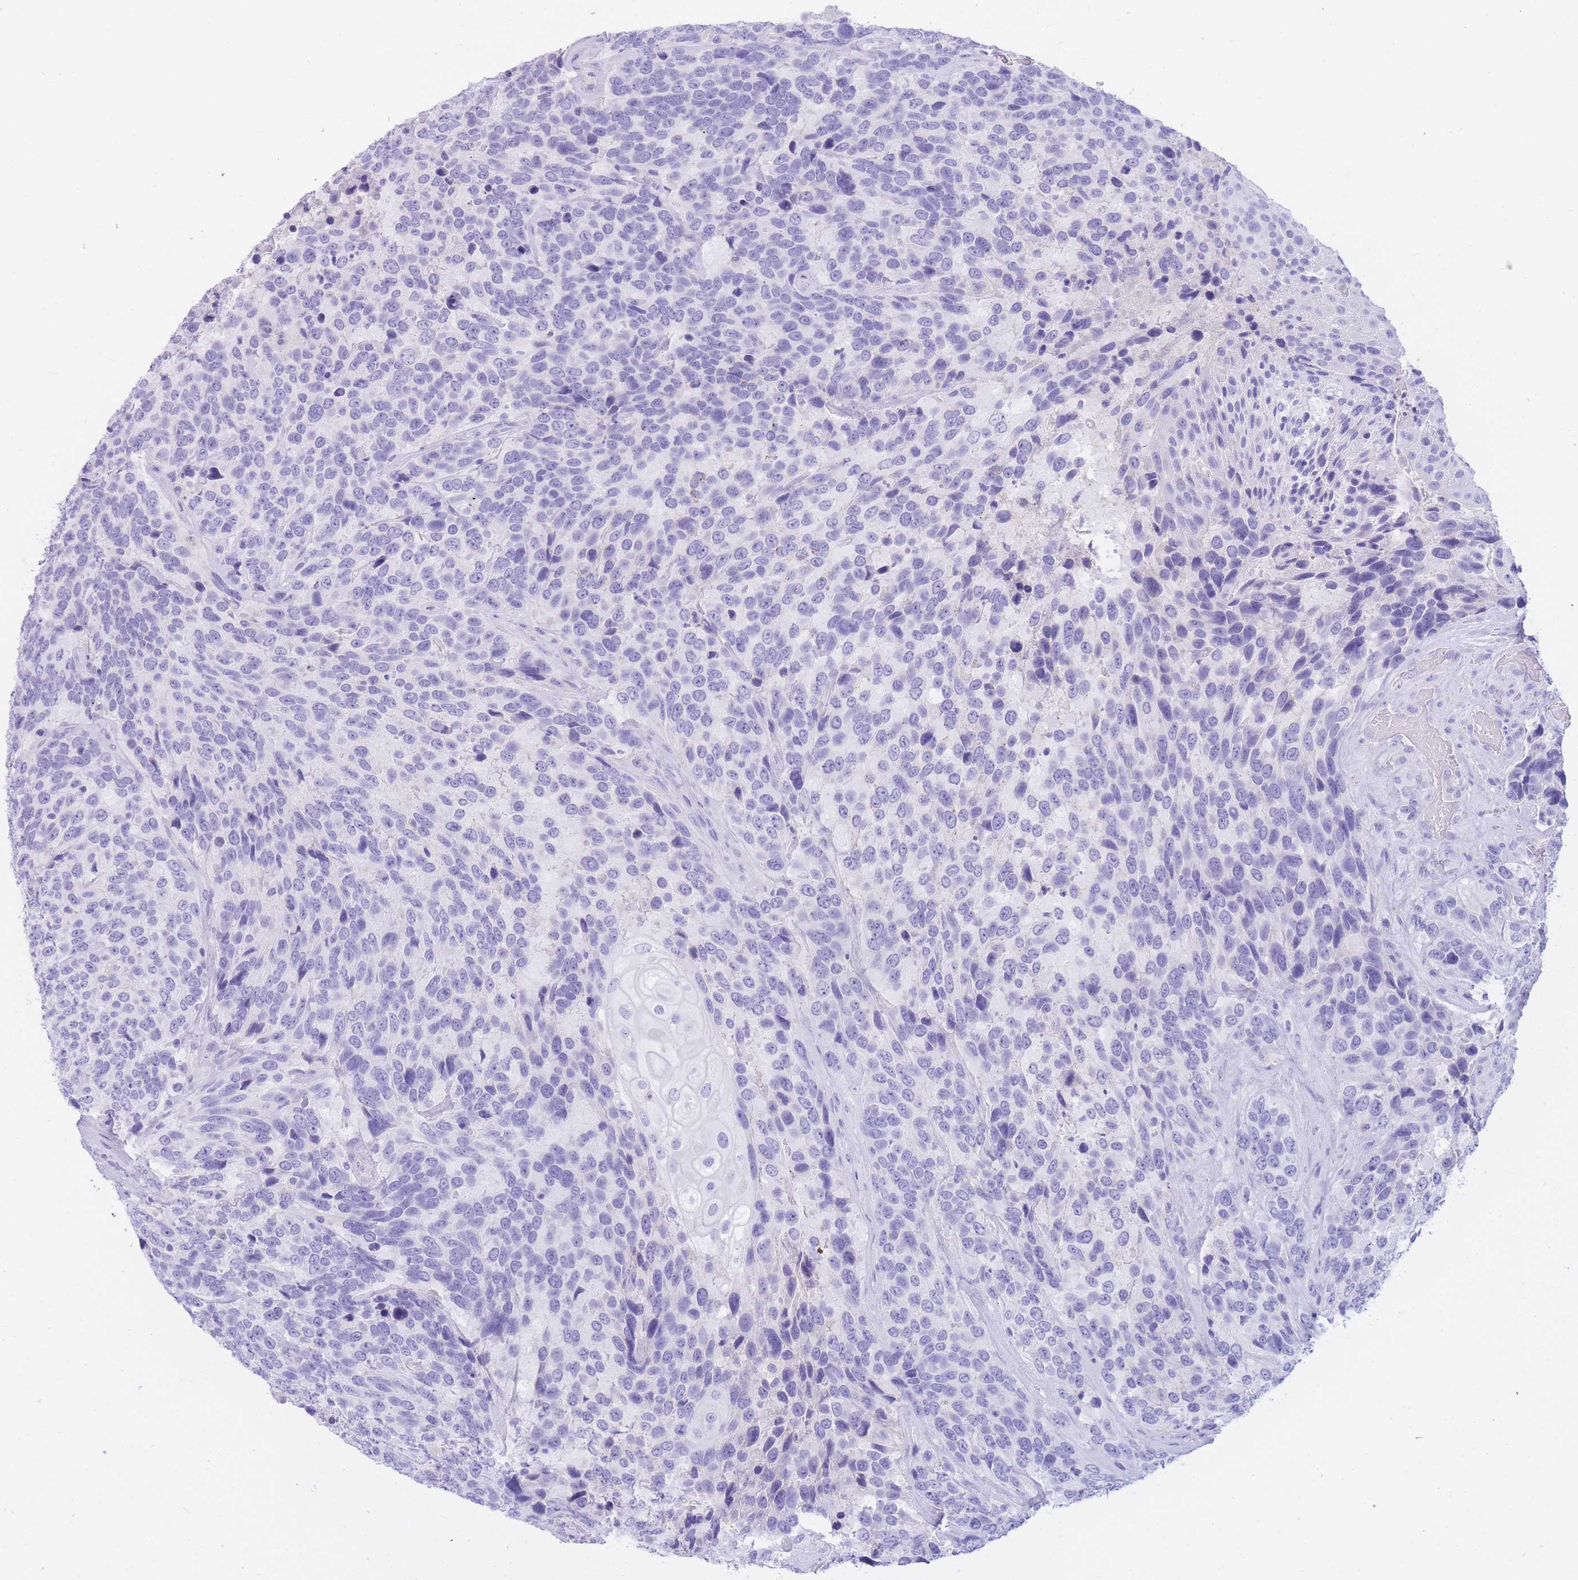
{"staining": {"intensity": "negative", "quantity": "none", "location": "none"}, "tissue": "urothelial cancer", "cell_type": "Tumor cells", "image_type": "cancer", "snomed": [{"axis": "morphology", "description": "Urothelial carcinoma, High grade"}, {"axis": "topography", "description": "Urinary bladder"}], "caption": "This is an IHC image of urothelial cancer. There is no expression in tumor cells.", "gene": "SULT1A1", "patient": {"sex": "female", "age": 70}}